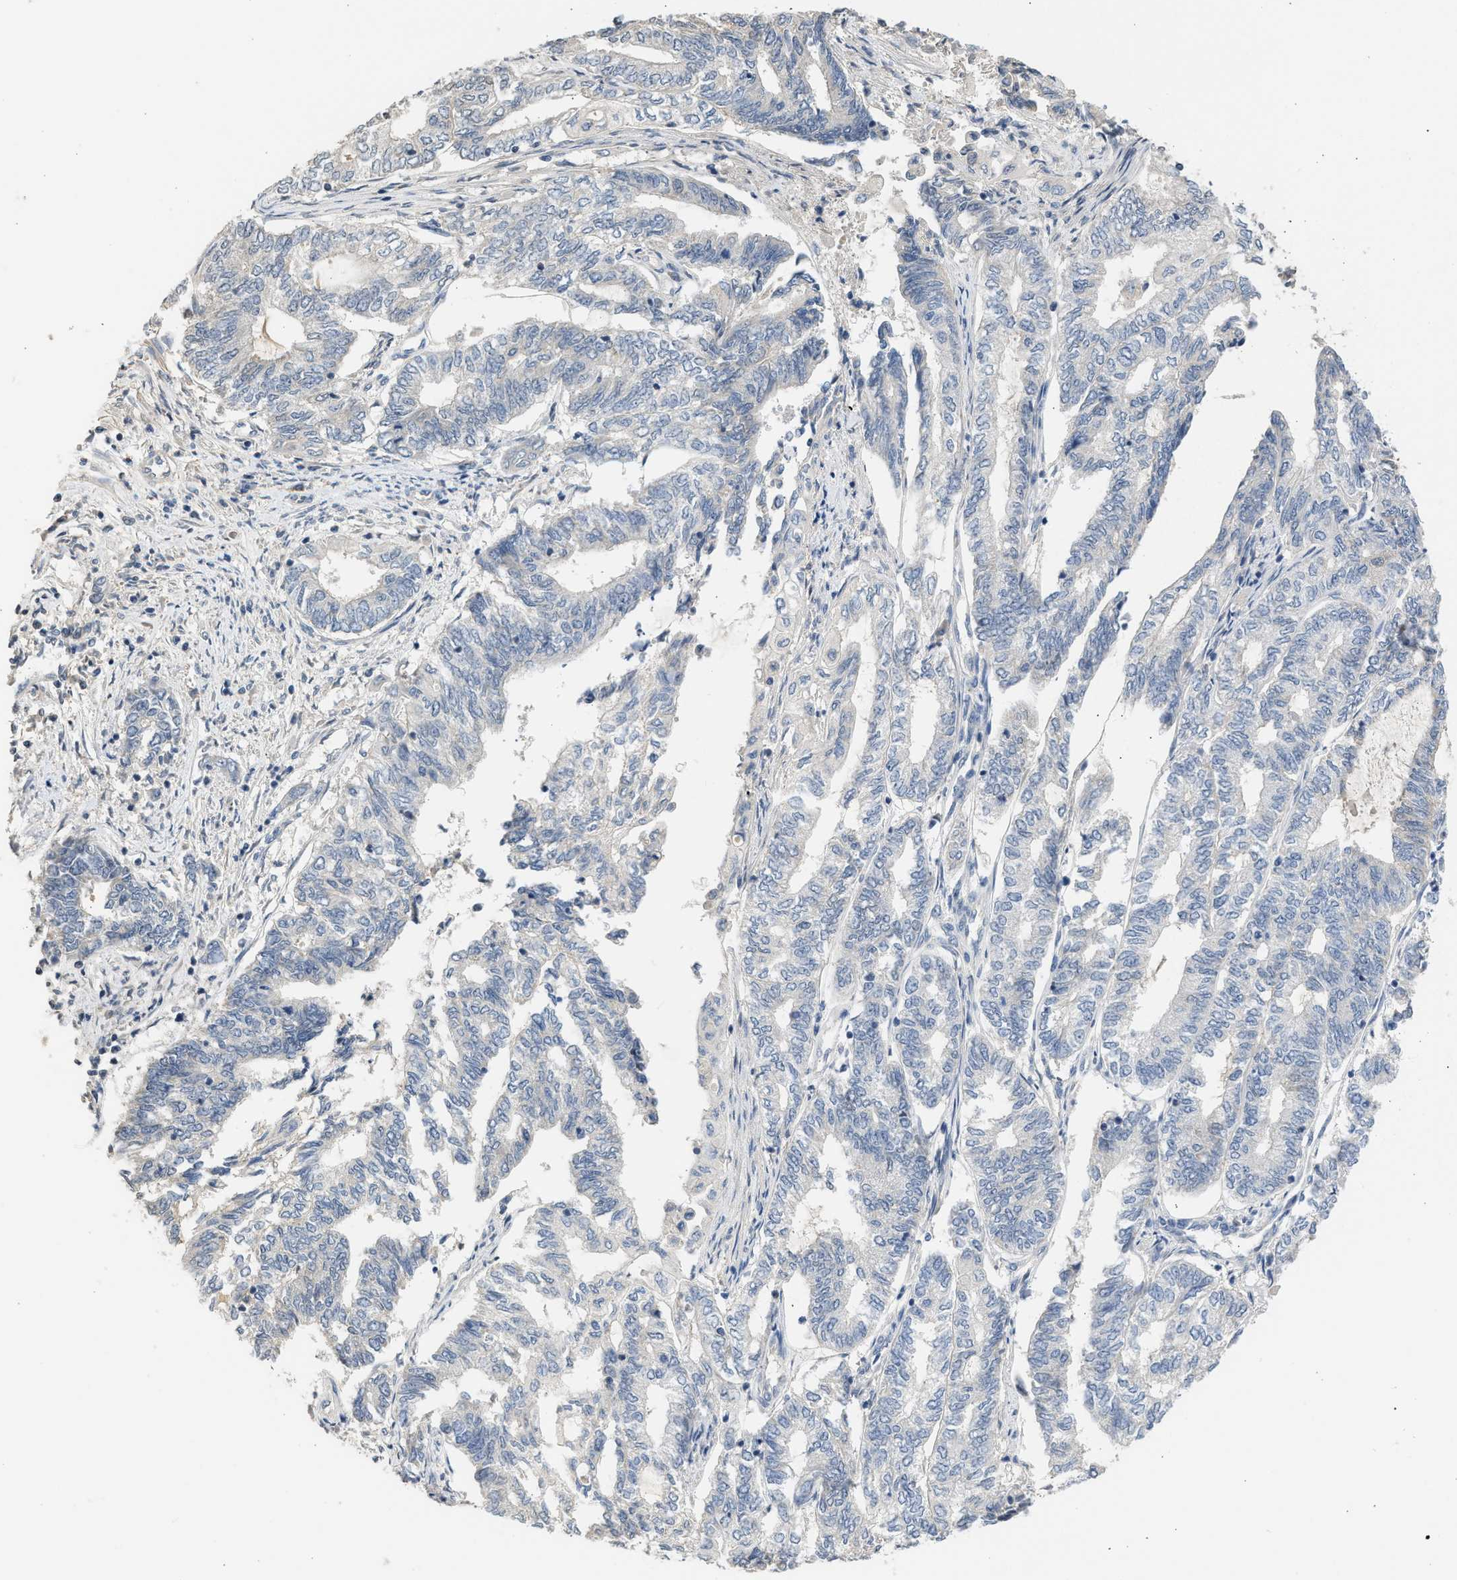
{"staining": {"intensity": "negative", "quantity": "none", "location": "none"}, "tissue": "endometrial cancer", "cell_type": "Tumor cells", "image_type": "cancer", "snomed": [{"axis": "morphology", "description": "Adenocarcinoma, NOS"}, {"axis": "topography", "description": "Uterus"}, {"axis": "topography", "description": "Endometrium"}], "caption": "A micrograph of endometrial cancer stained for a protein exhibits no brown staining in tumor cells.", "gene": "SULT2A1", "patient": {"sex": "female", "age": 70}}